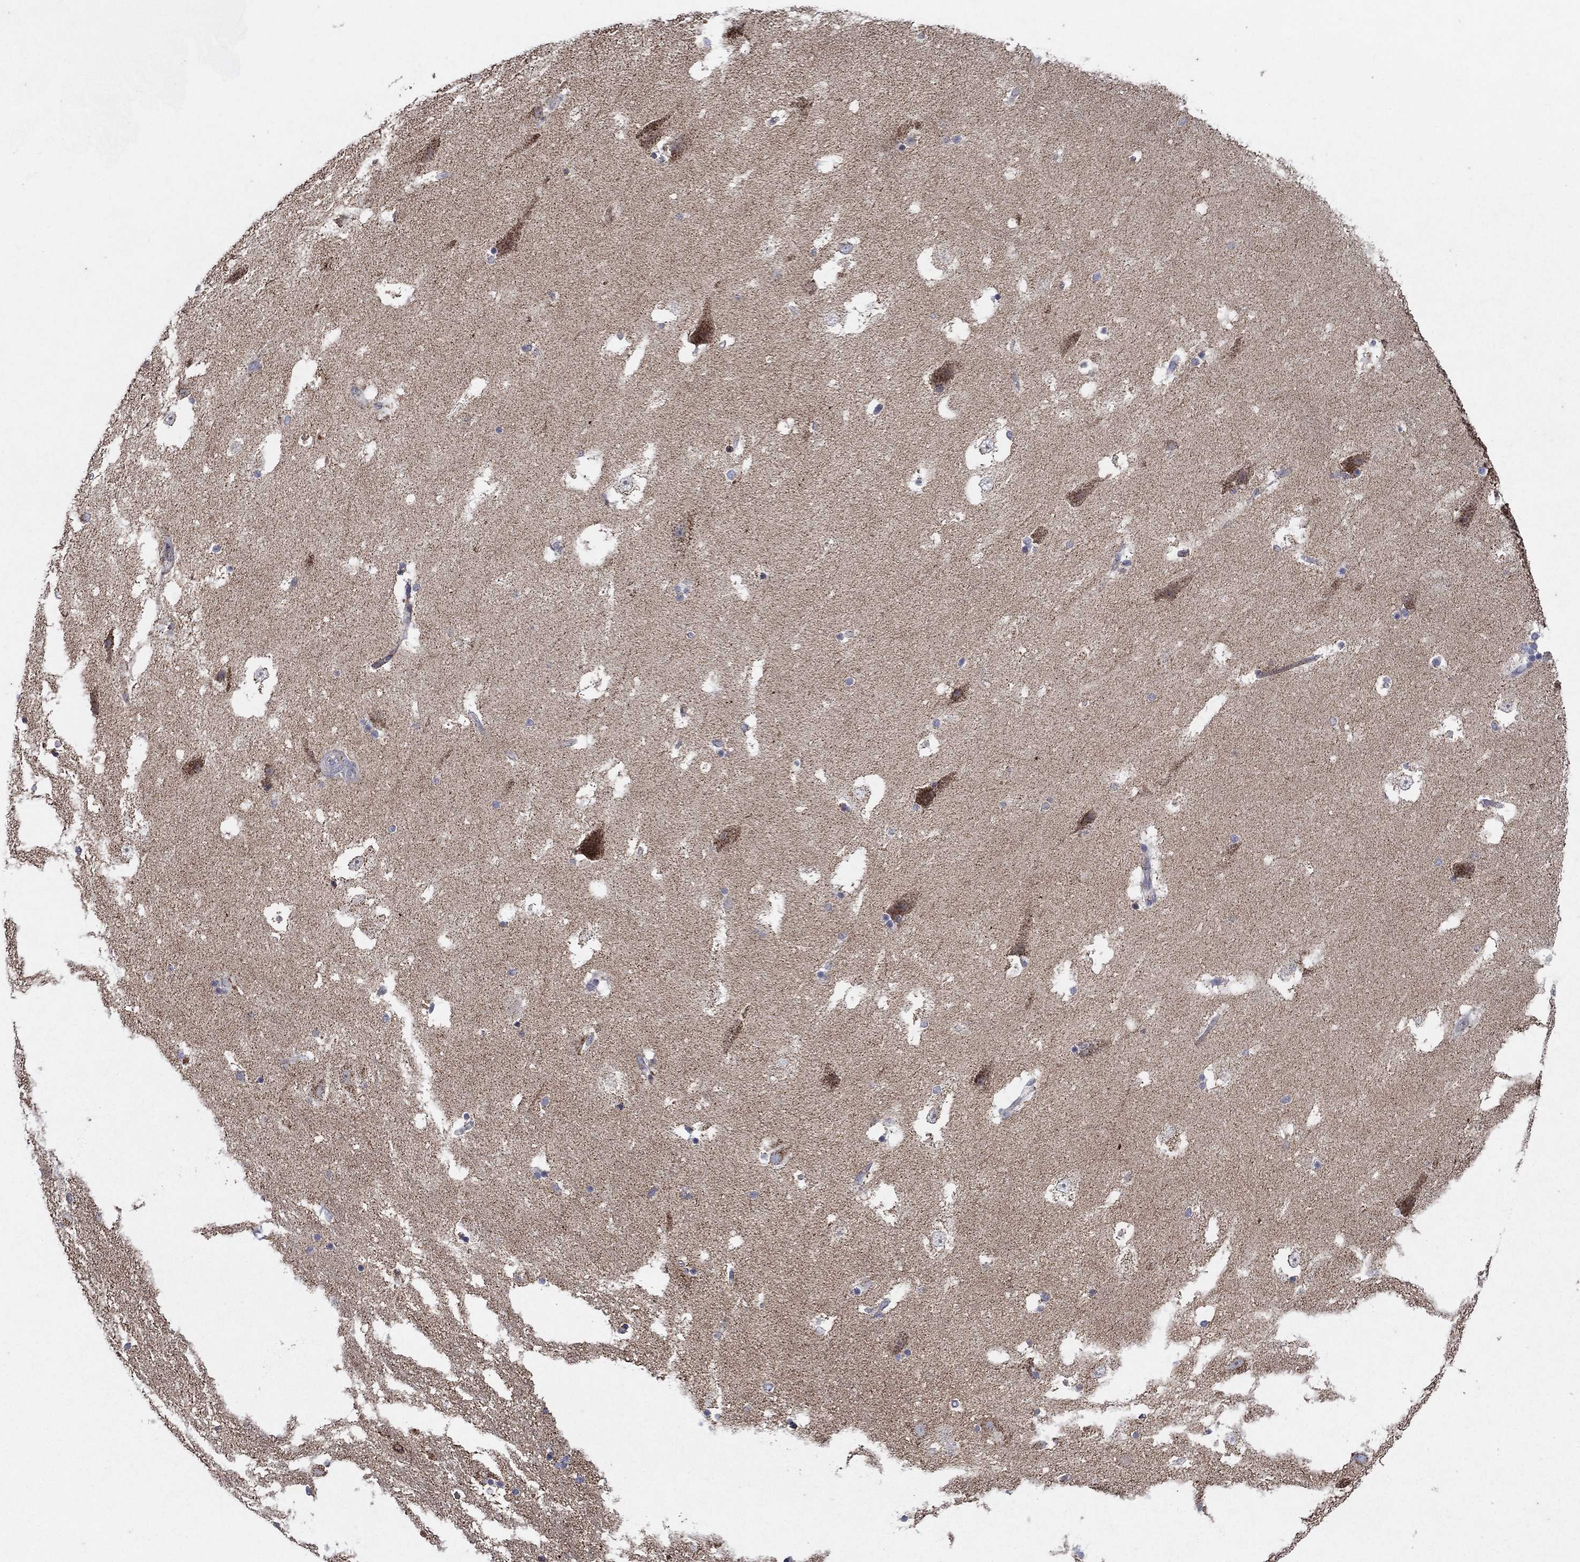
{"staining": {"intensity": "negative", "quantity": "none", "location": "none"}, "tissue": "hippocampus", "cell_type": "Glial cells", "image_type": "normal", "snomed": [{"axis": "morphology", "description": "Normal tissue, NOS"}, {"axis": "topography", "description": "Hippocampus"}], "caption": "DAB (3,3'-diaminobenzidine) immunohistochemical staining of normal human hippocampus demonstrates no significant expression in glial cells.", "gene": "C9orf85", "patient": {"sex": "male", "age": 51}}